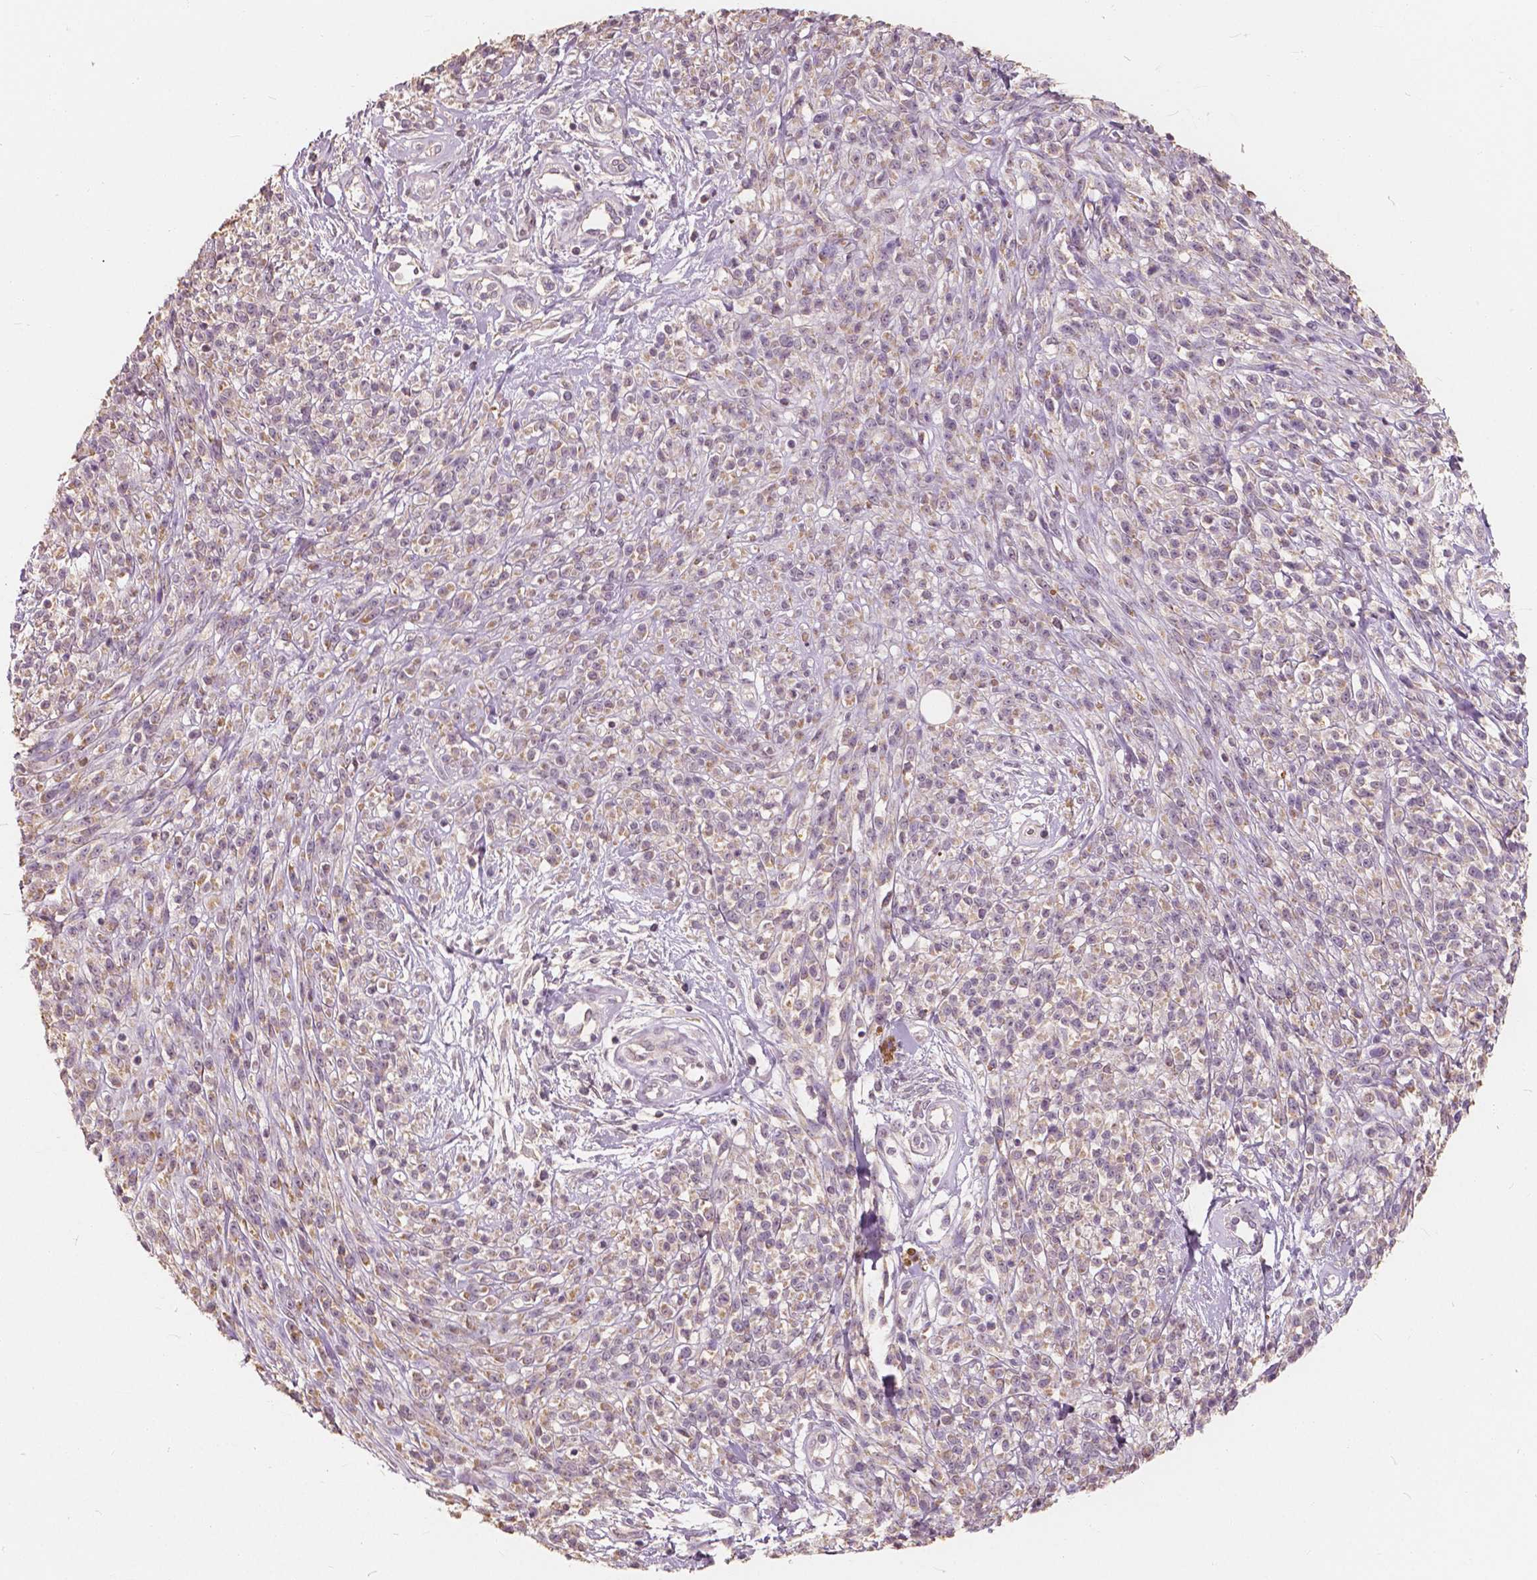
{"staining": {"intensity": "negative", "quantity": "none", "location": "none"}, "tissue": "melanoma", "cell_type": "Tumor cells", "image_type": "cancer", "snomed": [{"axis": "morphology", "description": "Malignant melanoma, NOS"}, {"axis": "topography", "description": "Skin"}, {"axis": "topography", "description": "Skin of trunk"}], "caption": "Tumor cells show no significant protein expression in melanoma.", "gene": "SAT2", "patient": {"sex": "male", "age": 74}}